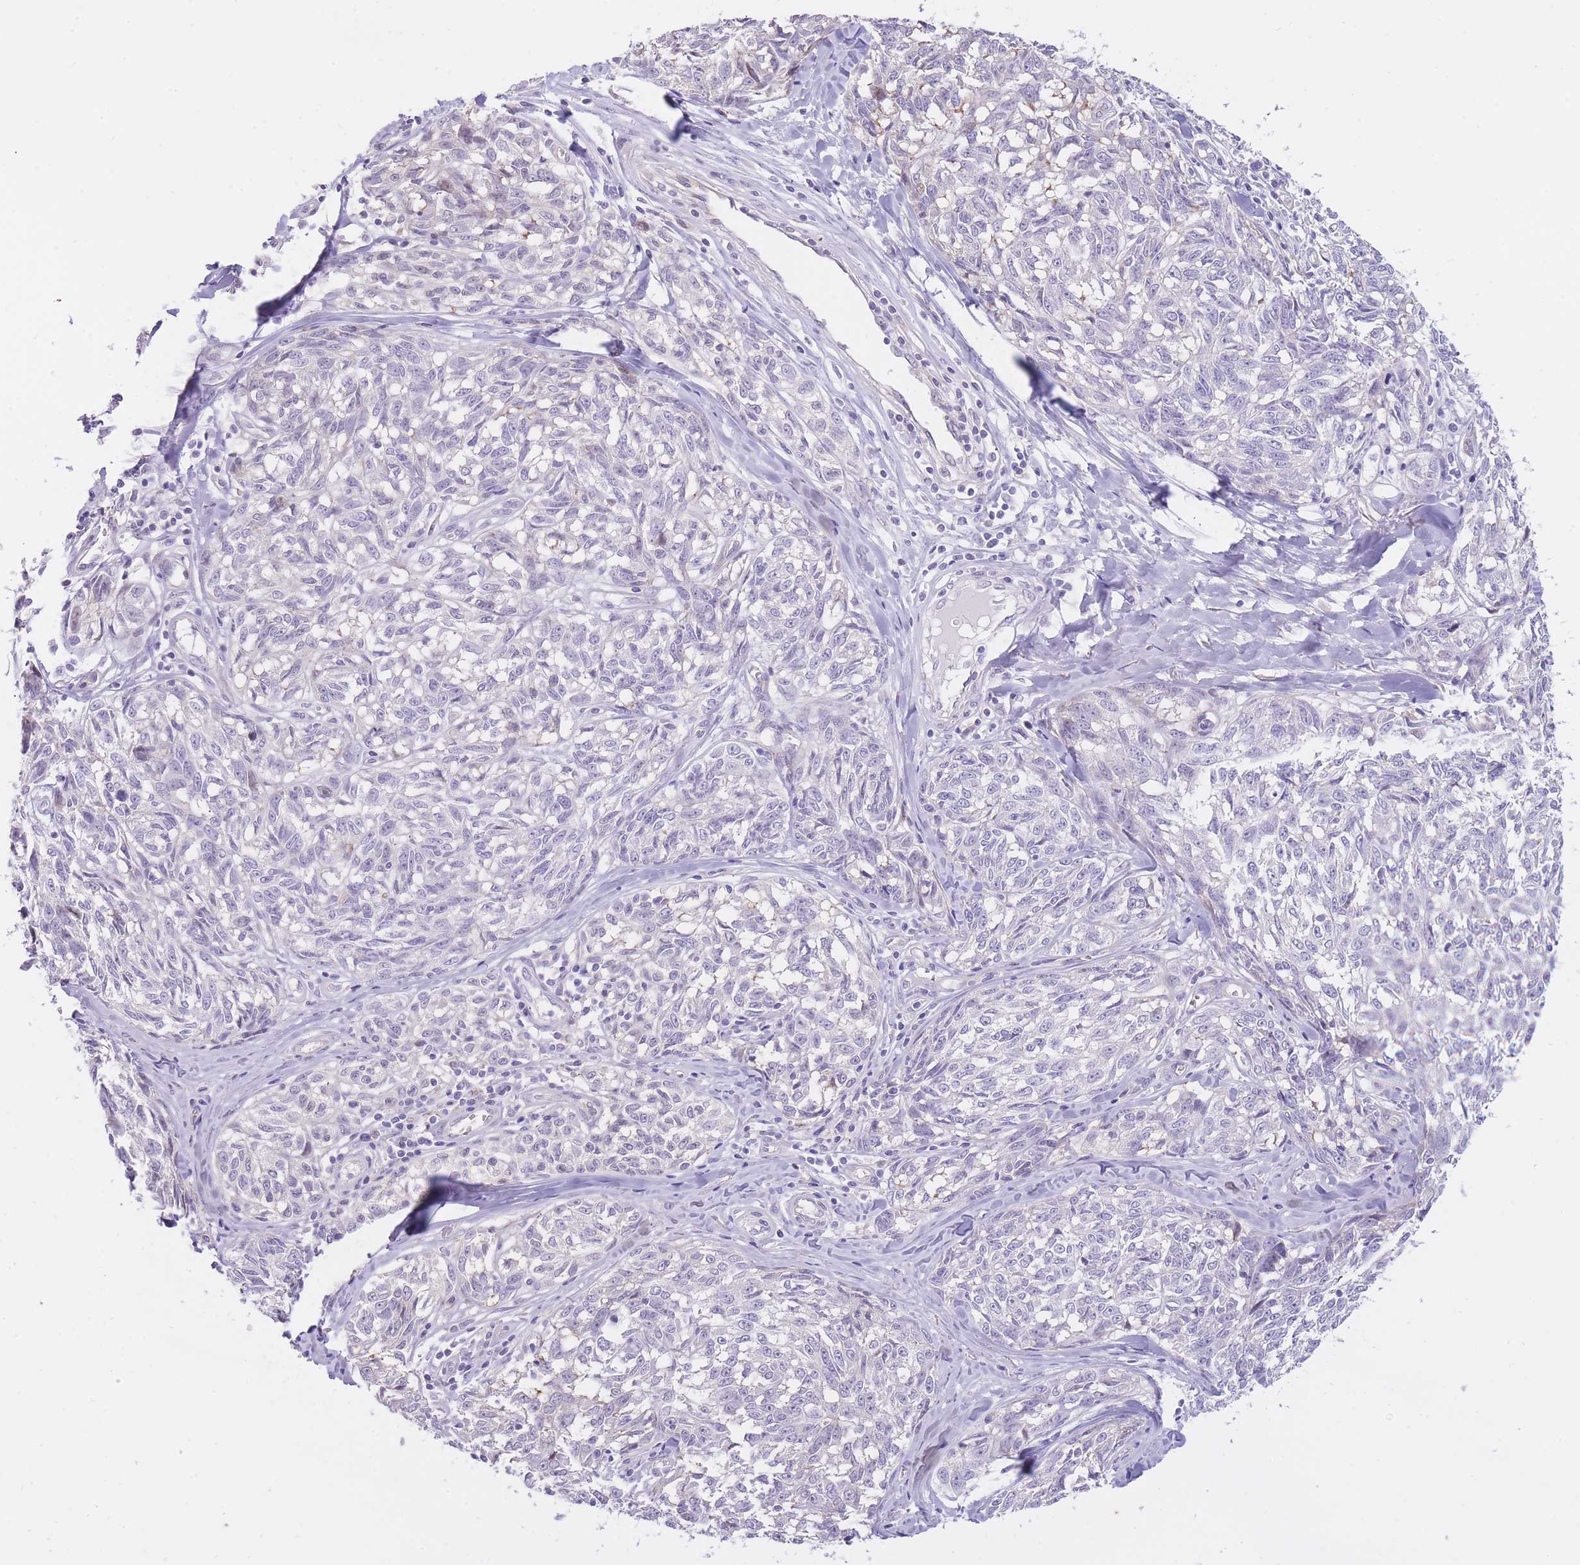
{"staining": {"intensity": "negative", "quantity": "none", "location": "none"}, "tissue": "melanoma", "cell_type": "Tumor cells", "image_type": "cancer", "snomed": [{"axis": "morphology", "description": "Normal tissue, NOS"}, {"axis": "morphology", "description": "Malignant melanoma, NOS"}, {"axis": "topography", "description": "Skin"}], "caption": "Photomicrograph shows no protein positivity in tumor cells of malignant melanoma tissue.", "gene": "IMPG1", "patient": {"sex": "female", "age": 64}}